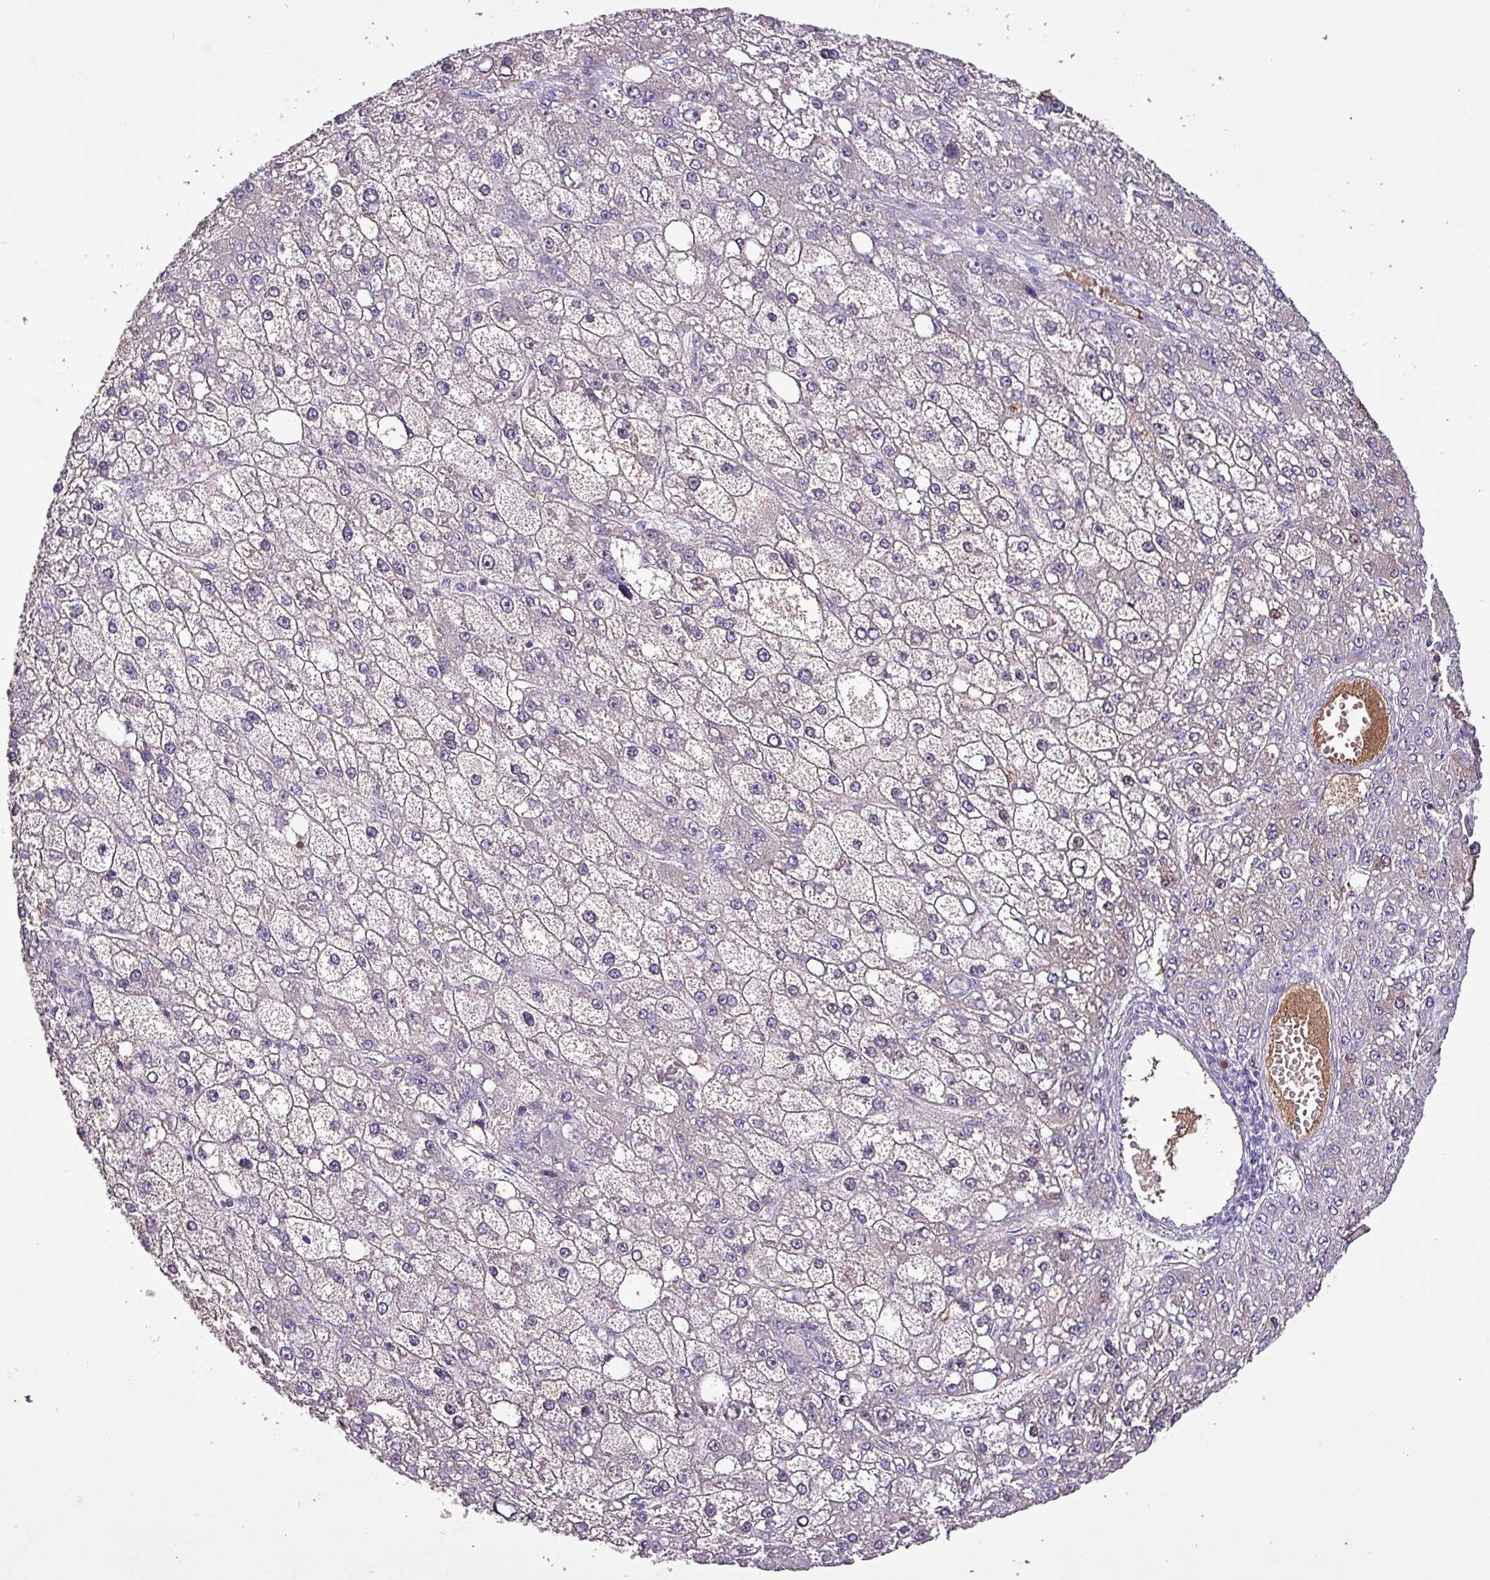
{"staining": {"intensity": "negative", "quantity": "none", "location": "none"}, "tissue": "liver cancer", "cell_type": "Tumor cells", "image_type": "cancer", "snomed": [{"axis": "morphology", "description": "Carcinoma, Hepatocellular, NOS"}, {"axis": "topography", "description": "Liver"}], "caption": "DAB (3,3'-diaminobenzidine) immunohistochemical staining of human hepatocellular carcinoma (liver) displays no significant positivity in tumor cells.", "gene": "HP", "patient": {"sex": "male", "age": 67}}